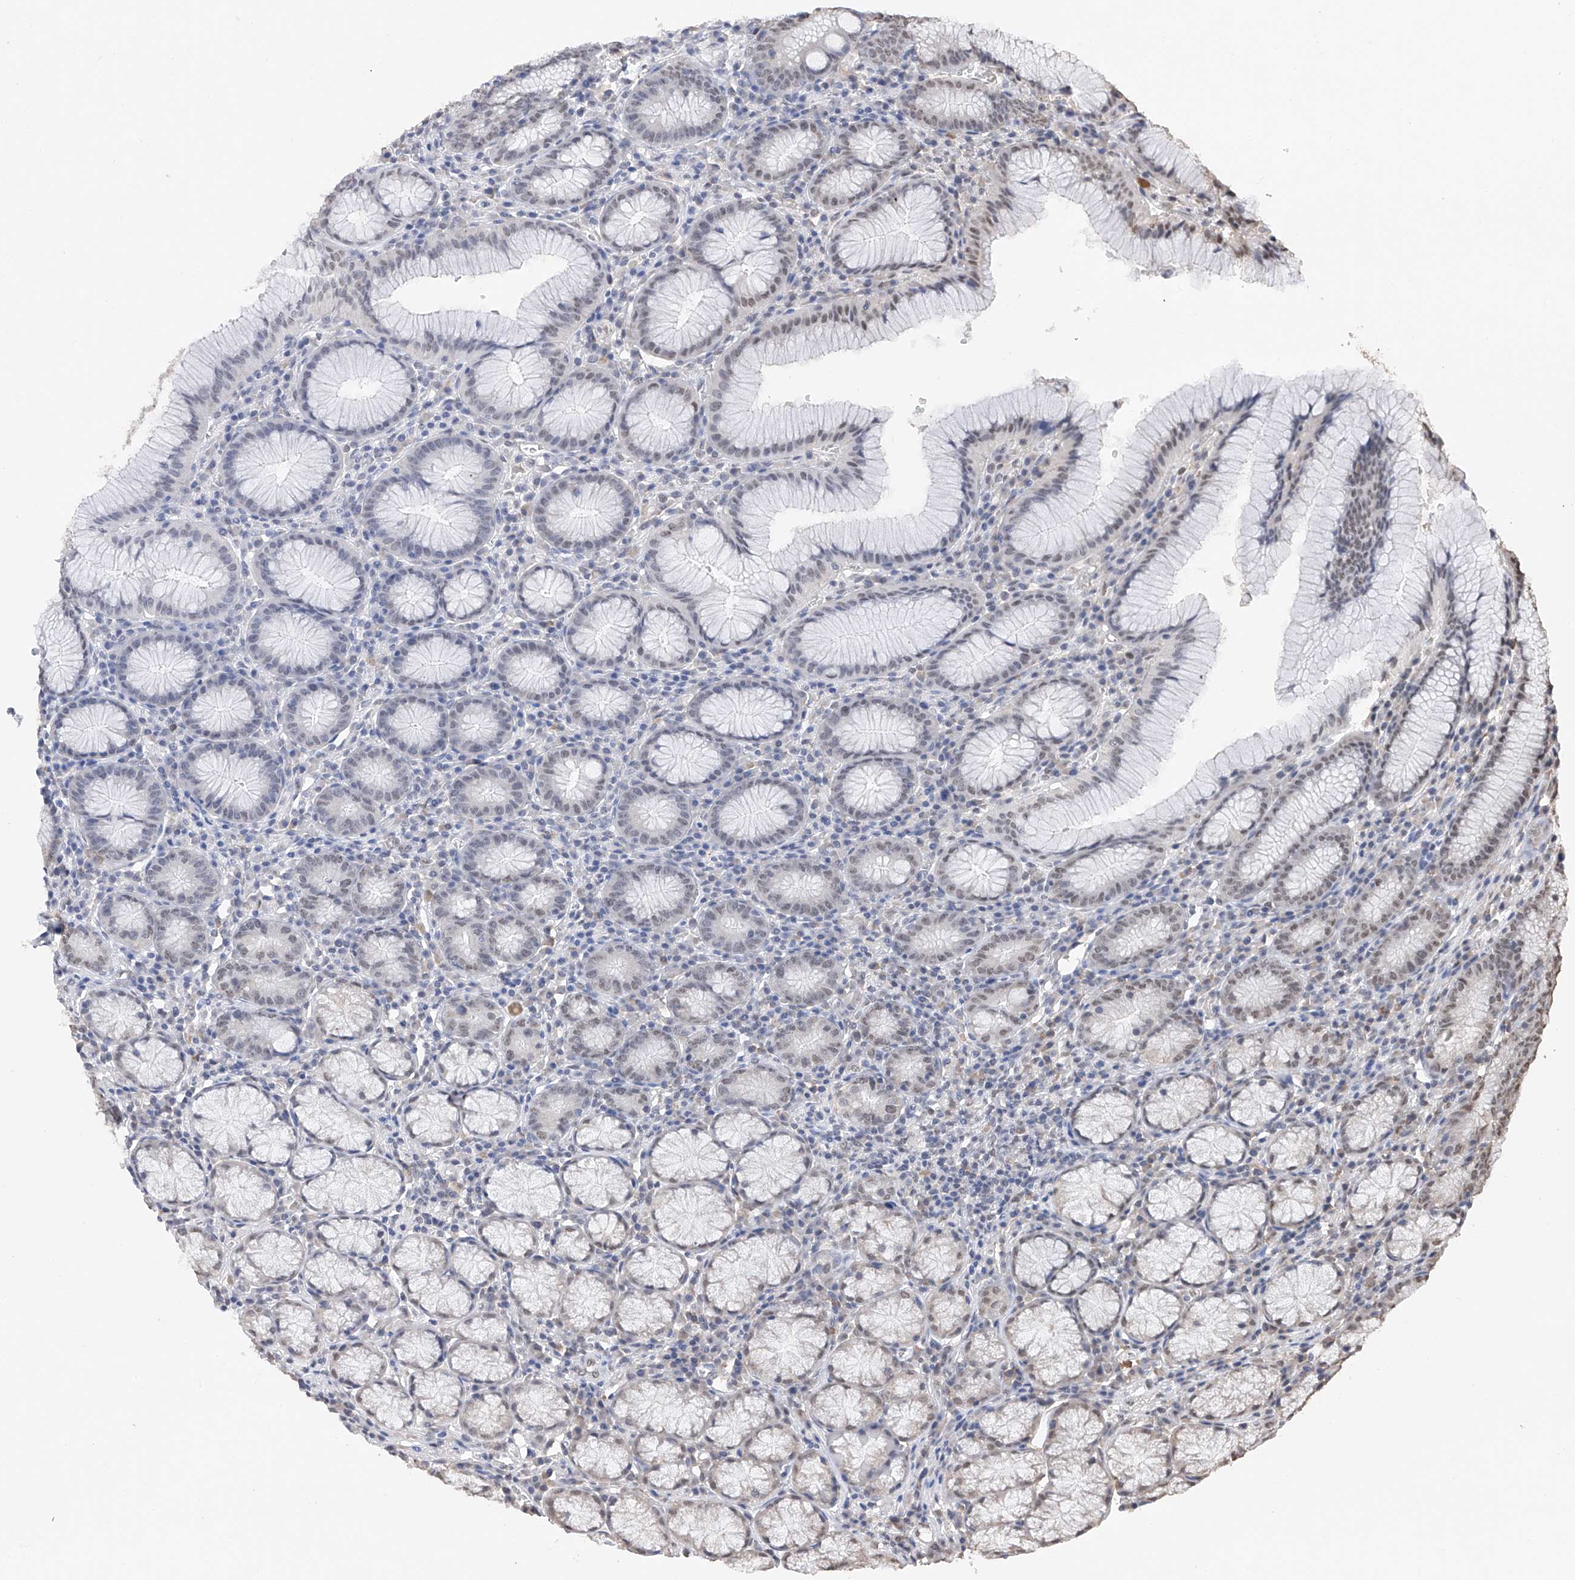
{"staining": {"intensity": "moderate", "quantity": "25%-75%", "location": "nuclear"}, "tissue": "stomach", "cell_type": "Glandular cells", "image_type": "normal", "snomed": [{"axis": "morphology", "description": "Normal tissue, NOS"}, {"axis": "topography", "description": "Stomach"}], "caption": "Benign stomach was stained to show a protein in brown. There is medium levels of moderate nuclear positivity in about 25%-75% of glandular cells.", "gene": "DMAP1", "patient": {"sex": "male", "age": 55}}